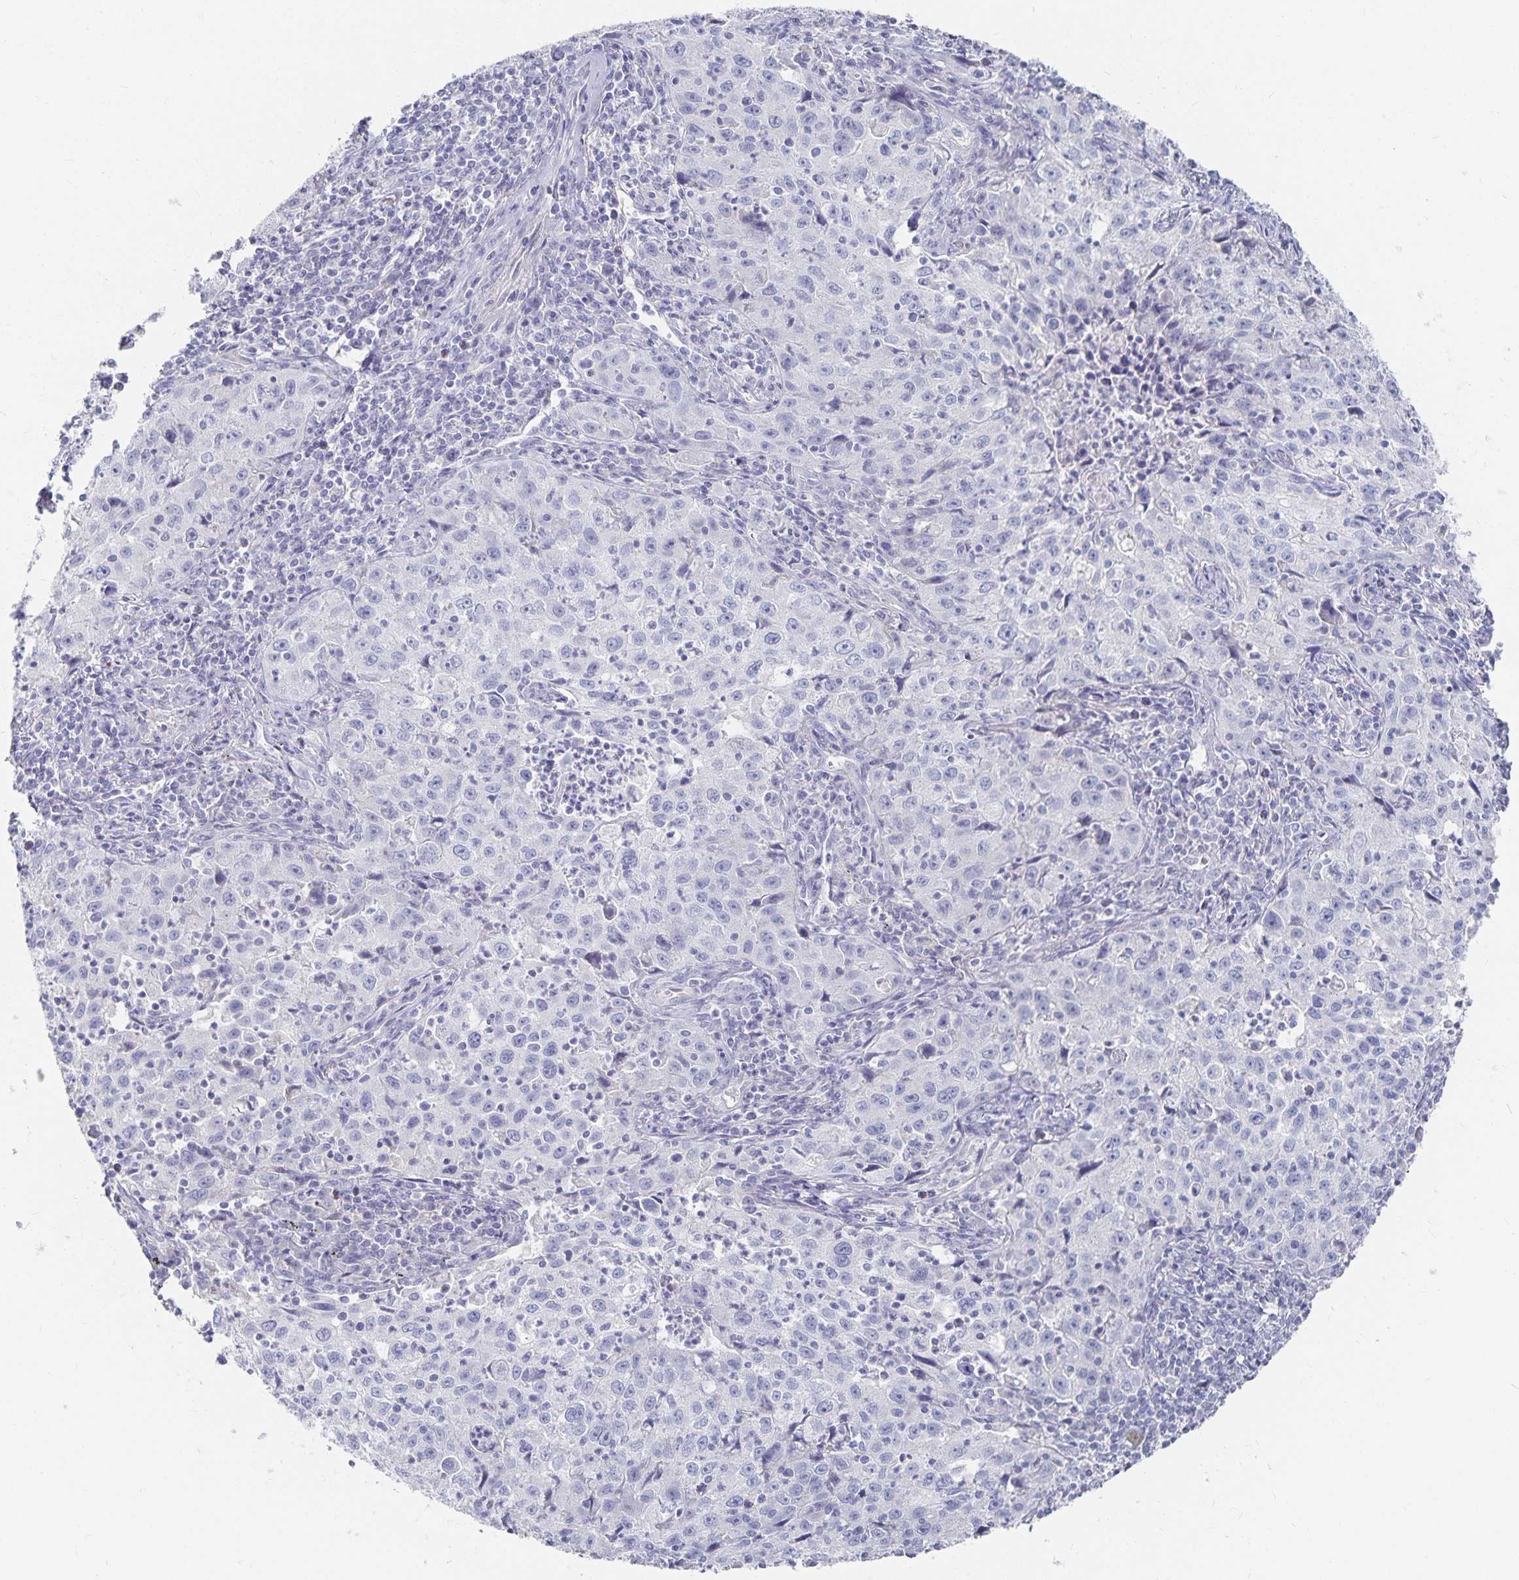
{"staining": {"intensity": "negative", "quantity": "none", "location": "none"}, "tissue": "lung cancer", "cell_type": "Tumor cells", "image_type": "cancer", "snomed": [{"axis": "morphology", "description": "Squamous cell carcinoma, NOS"}, {"axis": "topography", "description": "Lung"}], "caption": "Tumor cells are negative for protein expression in human lung cancer (squamous cell carcinoma). (DAB IHC with hematoxylin counter stain).", "gene": "DNAH9", "patient": {"sex": "male", "age": 71}}